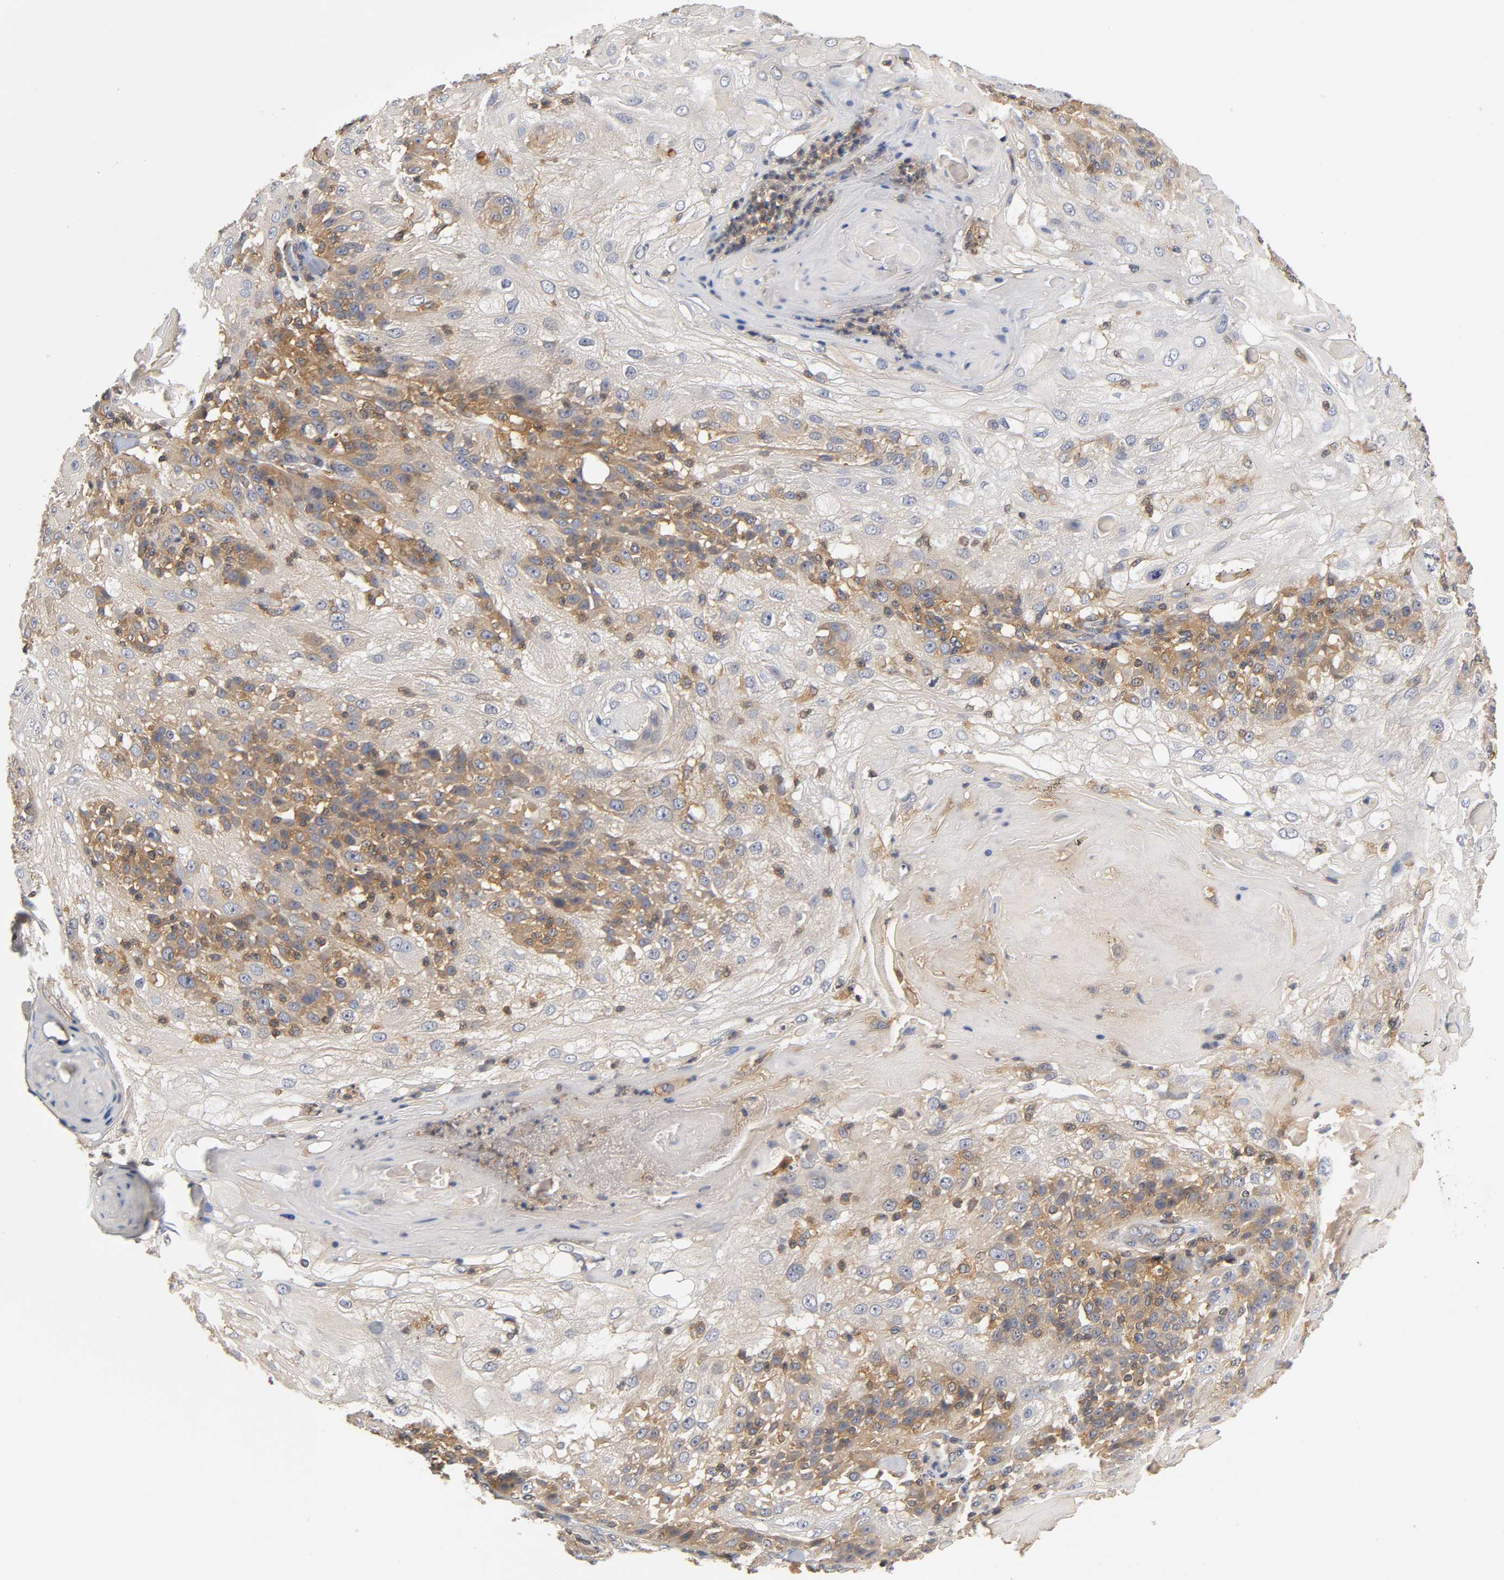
{"staining": {"intensity": "moderate", "quantity": "25%-75%", "location": "cytoplasmic/membranous"}, "tissue": "skin cancer", "cell_type": "Tumor cells", "image_type": "cancer", "snomed": [{"axis": "morphology", "description": "Normal tissue, NOS"}, {"axis": "morphology", "description": "Squamous cell carcinoma, NOS"}, {"axis": "topography", "description": "Skin"}], "caption": "Skin squamous cell carcinoma was stained to show a protein in brown. There is medium levels of moderate cytoplasmic/membranous staining in about 25%-75% of tumor cells.", "gene": "ACTR2", "patient": {"sex": "female", "age": 83}}